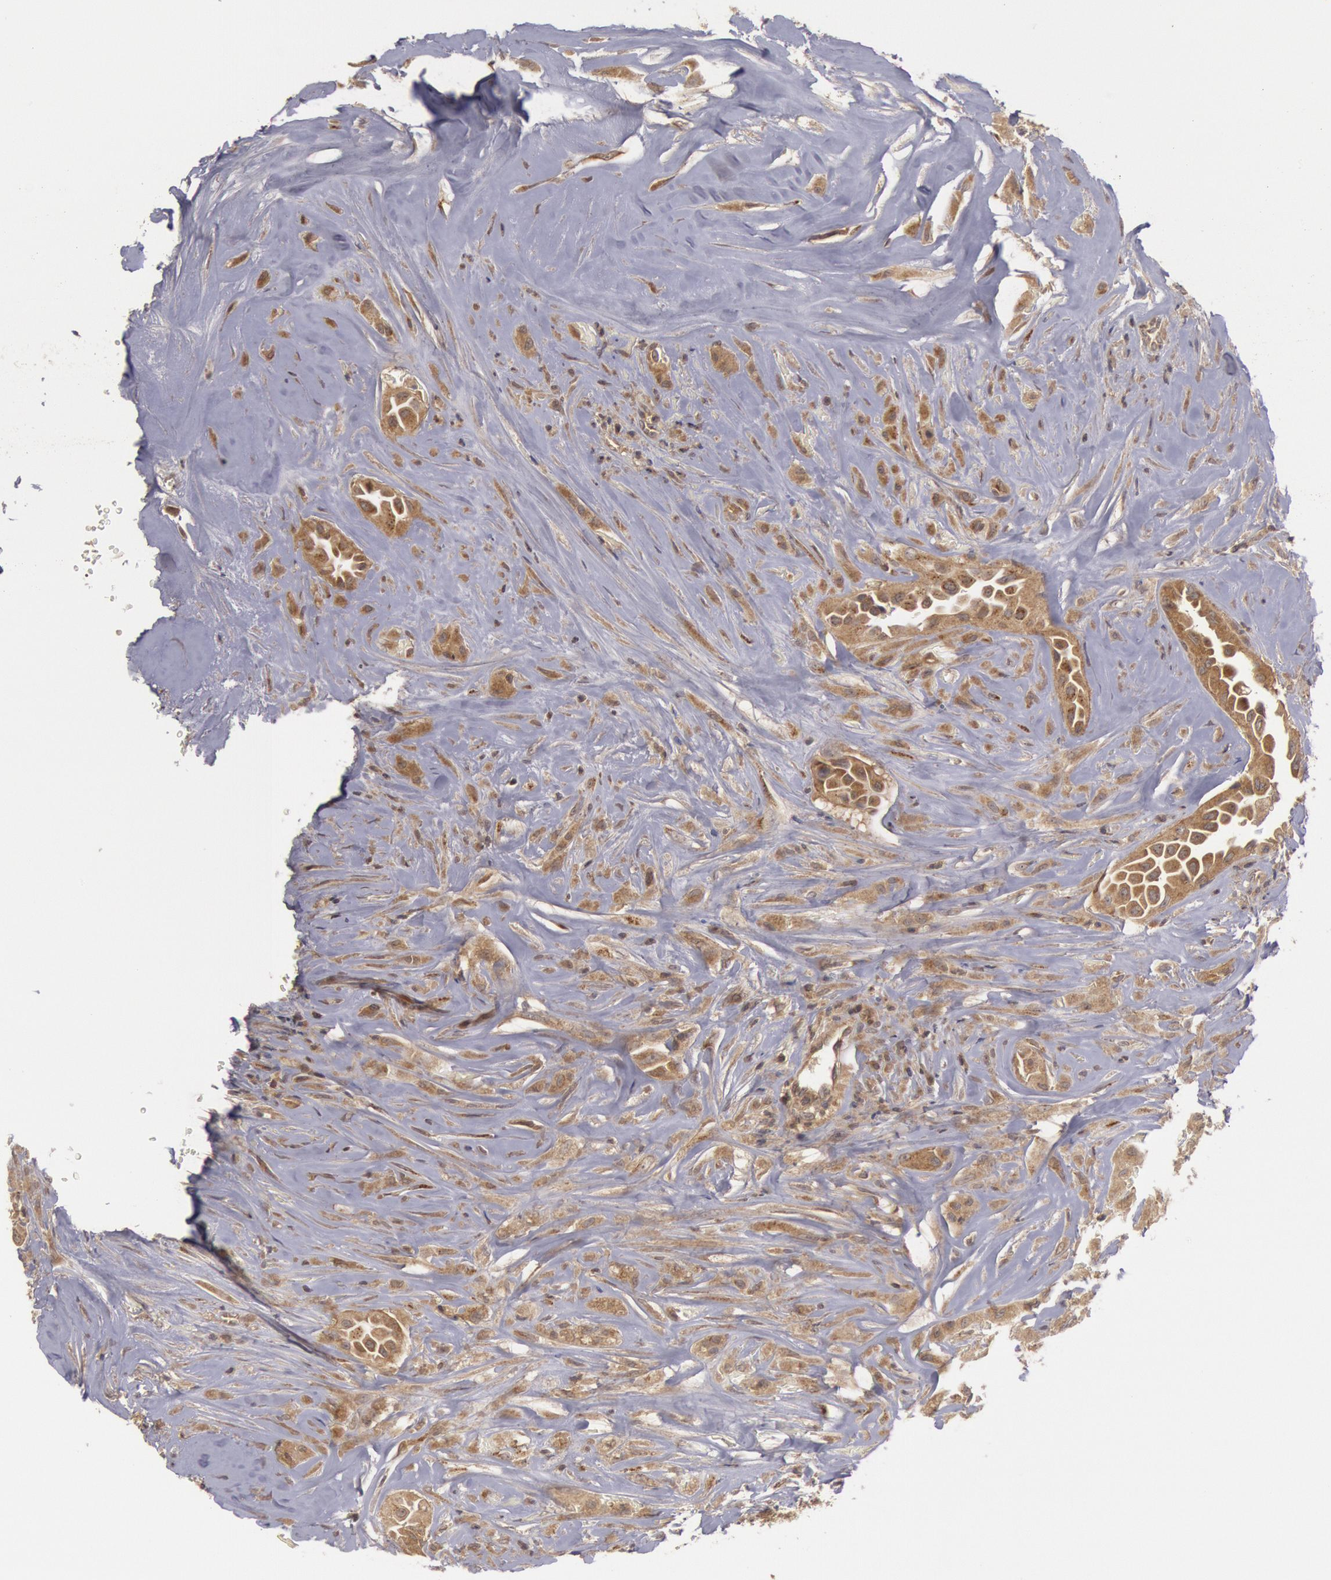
{"staining": {"intensity": "moderate", "quantity": ">75%", "location": "cytoplasmic/membranous"}, "tissue": "thyroid cancer", "cell_type": "Tumor cells", "image_type": "cancer", "snomed": [{"axis": "morphology", "description": "Papillary adenocarcinoma, NOS"}, {"axis": "topography", "description": "Thyroid gland"}], "caption": "Protein expression analysis of thyroid papillary adenocarcinoma displays moderate cytoplasmic/membranous positivity in approximately >75% of tumor cells.", "gene": "BRAF", "patient": {"sex": "male", "age": 87}}